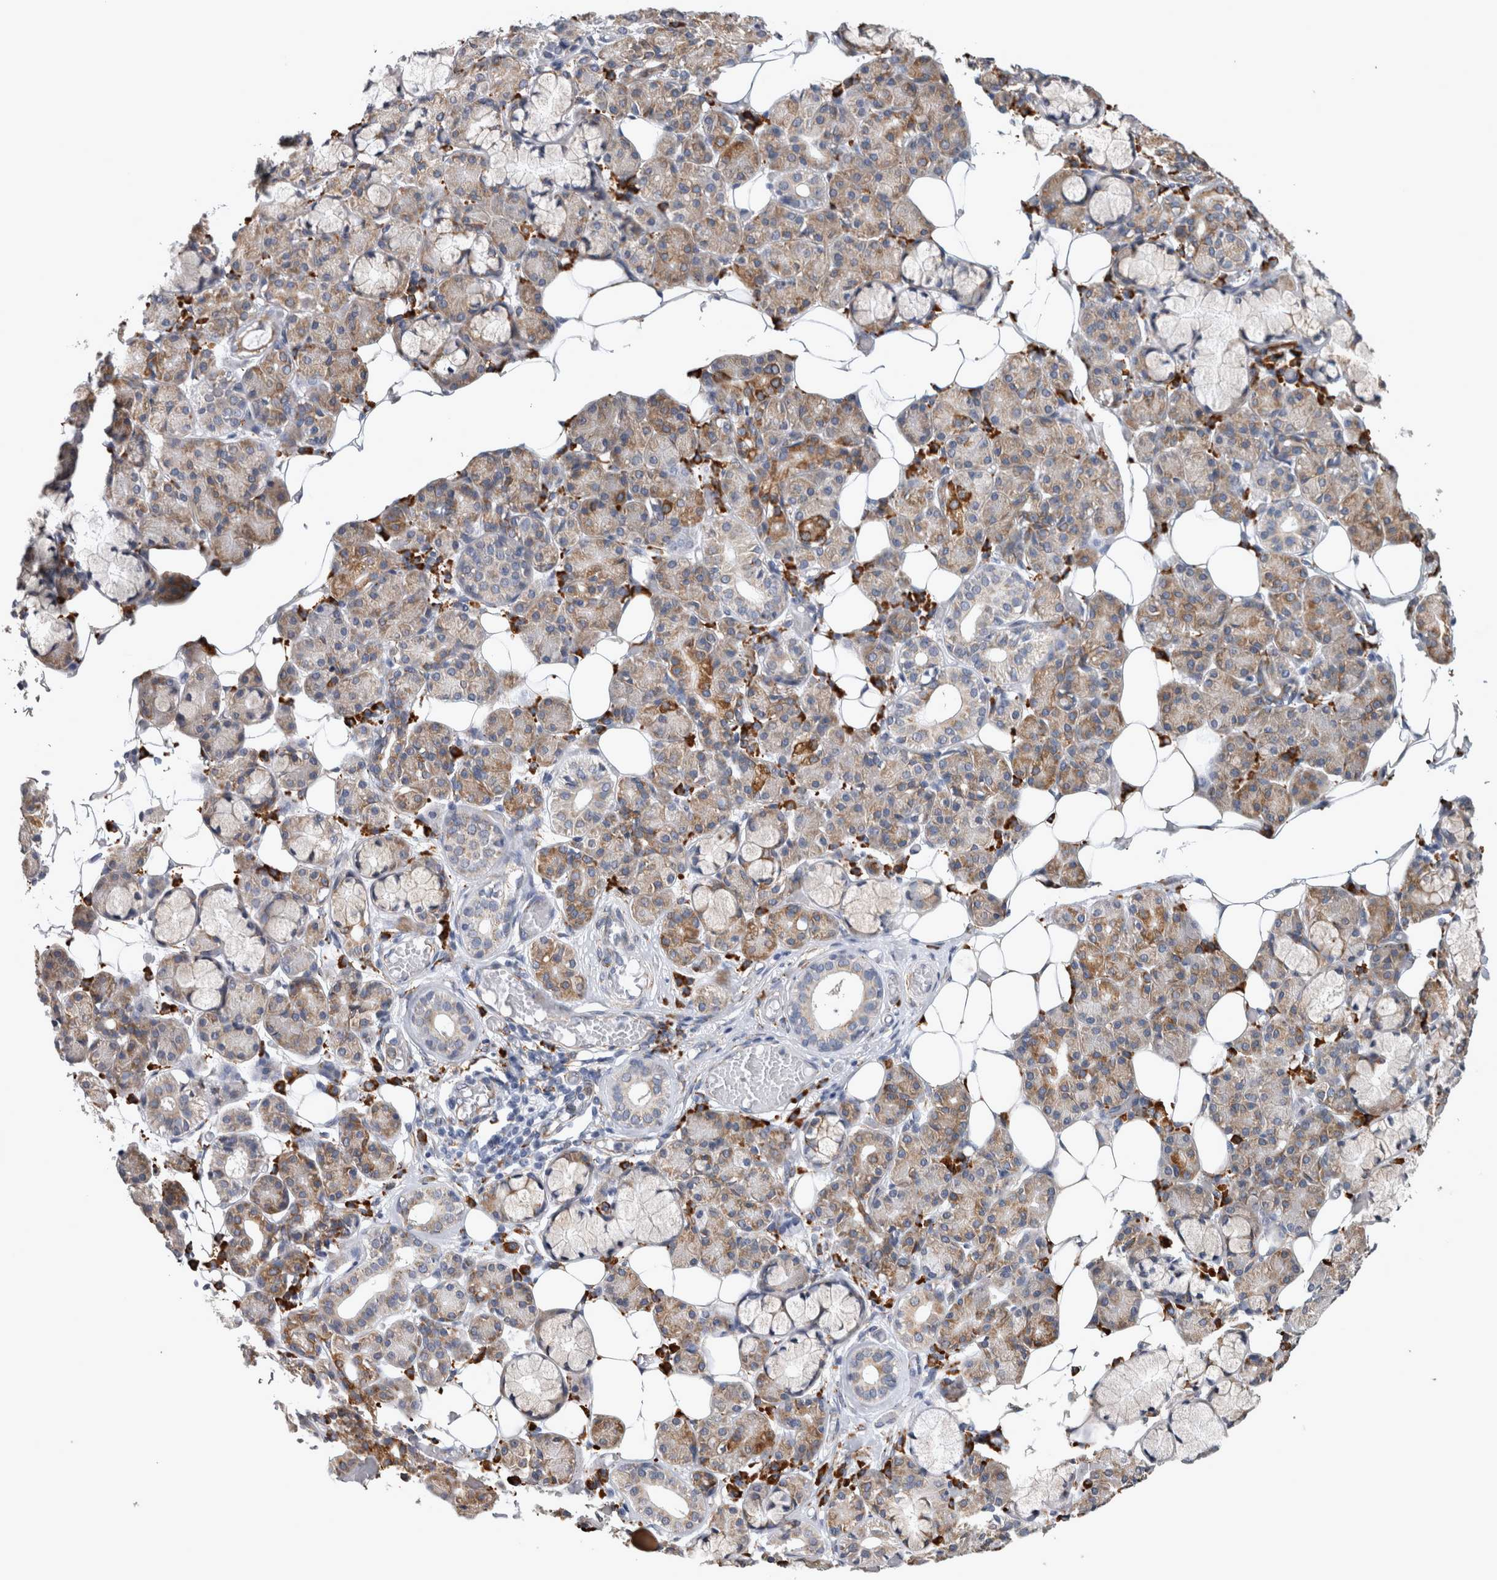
{"staining": {"intensity": "moderate", "quantity": "25%-75%", "location": "cytoplasmic/membranous"}, "tissue": "salivary gland", "cell_type": "Glandular cells", "image_type": "normal", "snomed": [{"axis": "morphology", "description": "Normal tissue, NOS"}, {"axis": "topography", "description": "Salivary gland"}], "caption": "An IHC photomicrograph of normal tissue is shown. Protein staining in brown labels moderate cytoplasmic/membranous positivity in salivary gland within glandular cells. Nuclei are stained in blue.", "gene": "FHIP2B", "patient": {"sex": "male", "age": 63}}